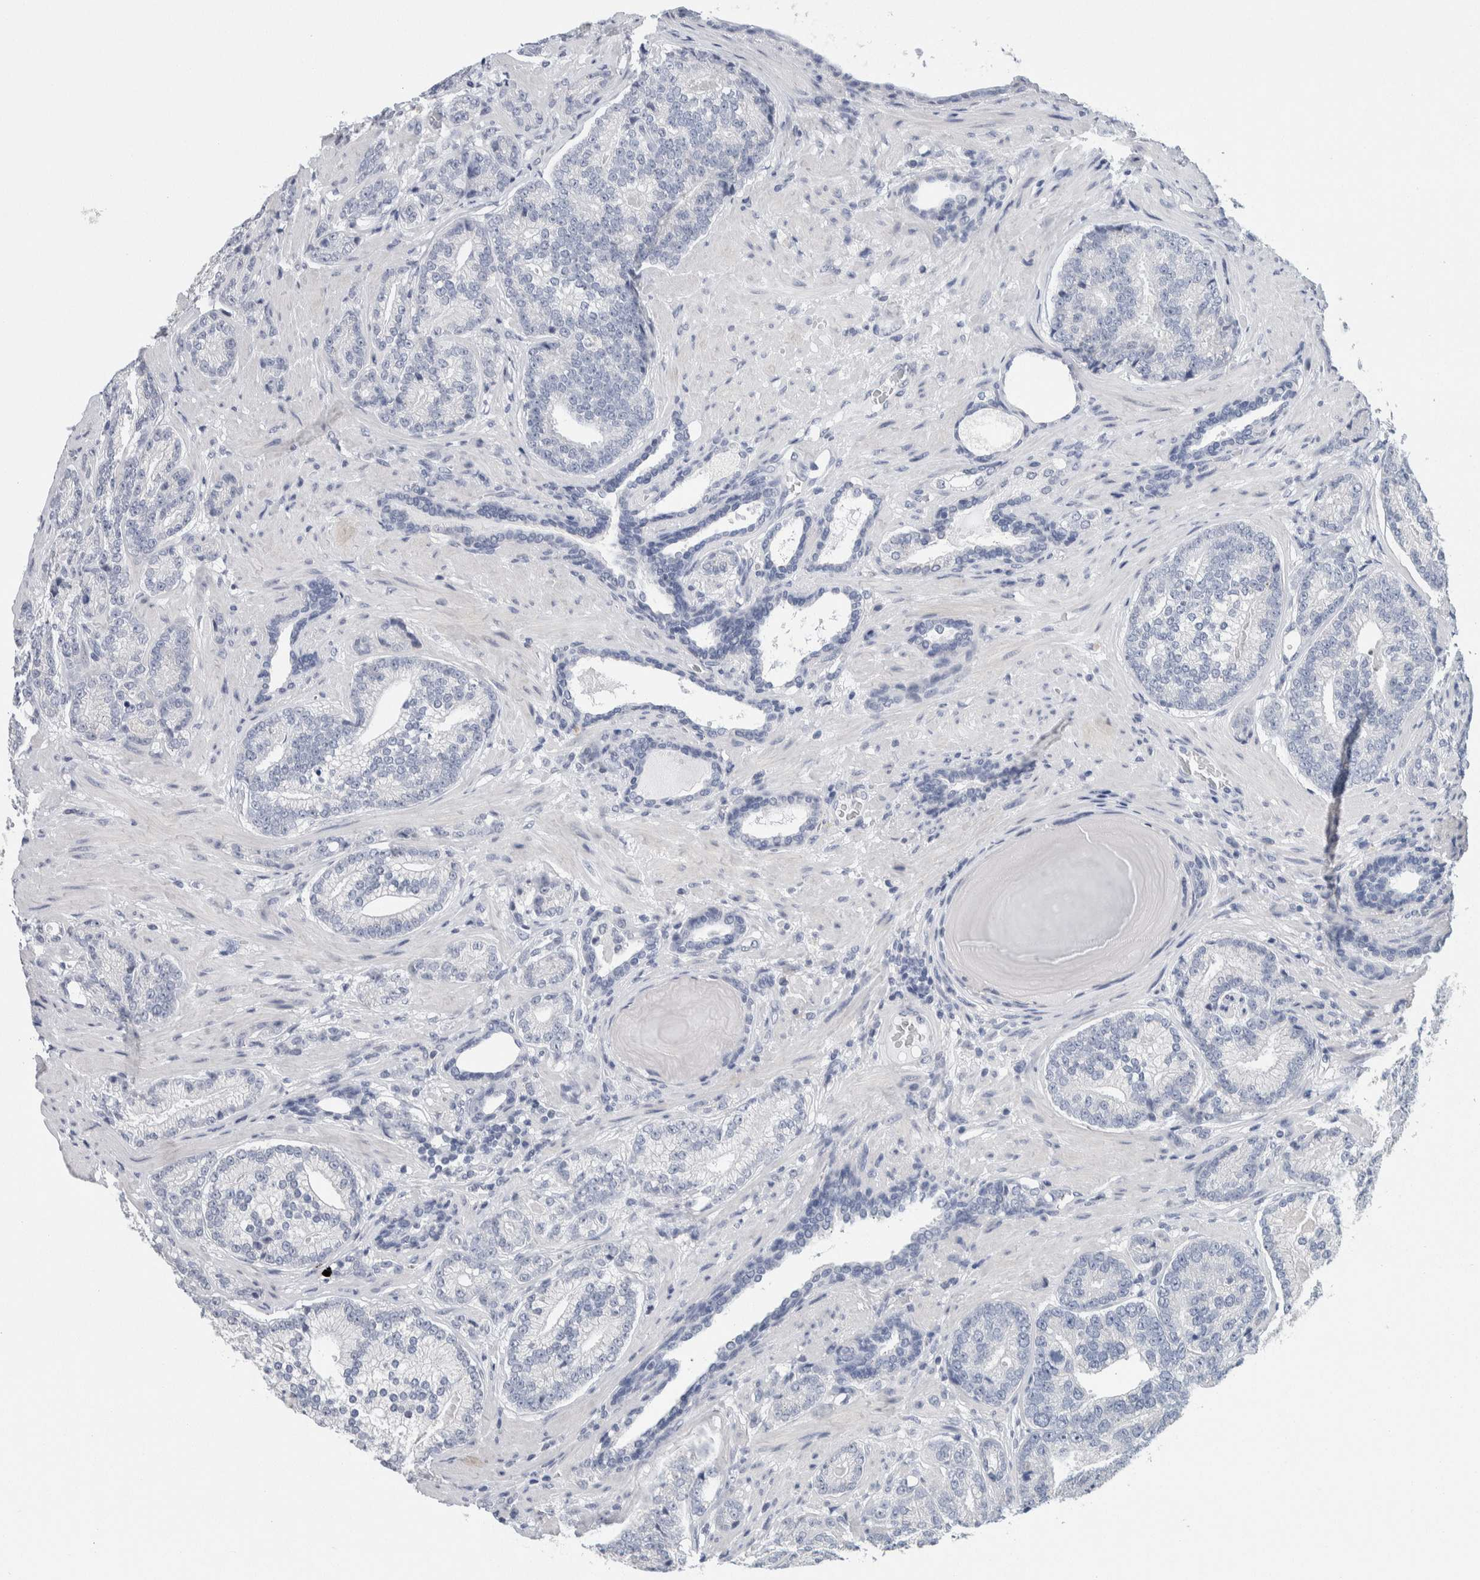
{"staining": {"intensity": "negative", "quantity": "none", "location": "none"}, "tissue": "prostate cancer", "cell_type": "Tumor cells", "image_type": "cancer", "snomed": [{"axis": "morphology", "description": "Adenocarcinoma, High grade"}, {"axis": "topography", "description": "Prostate"}], "caption": "DAB immunohistochemical staining of human prostate cancer (adenocarcinoma (high-grade)) demonstrates no significant positivity in tumor cells.", "gene": "SCN2A", "patient": {"sex": "male", "age": 61}}